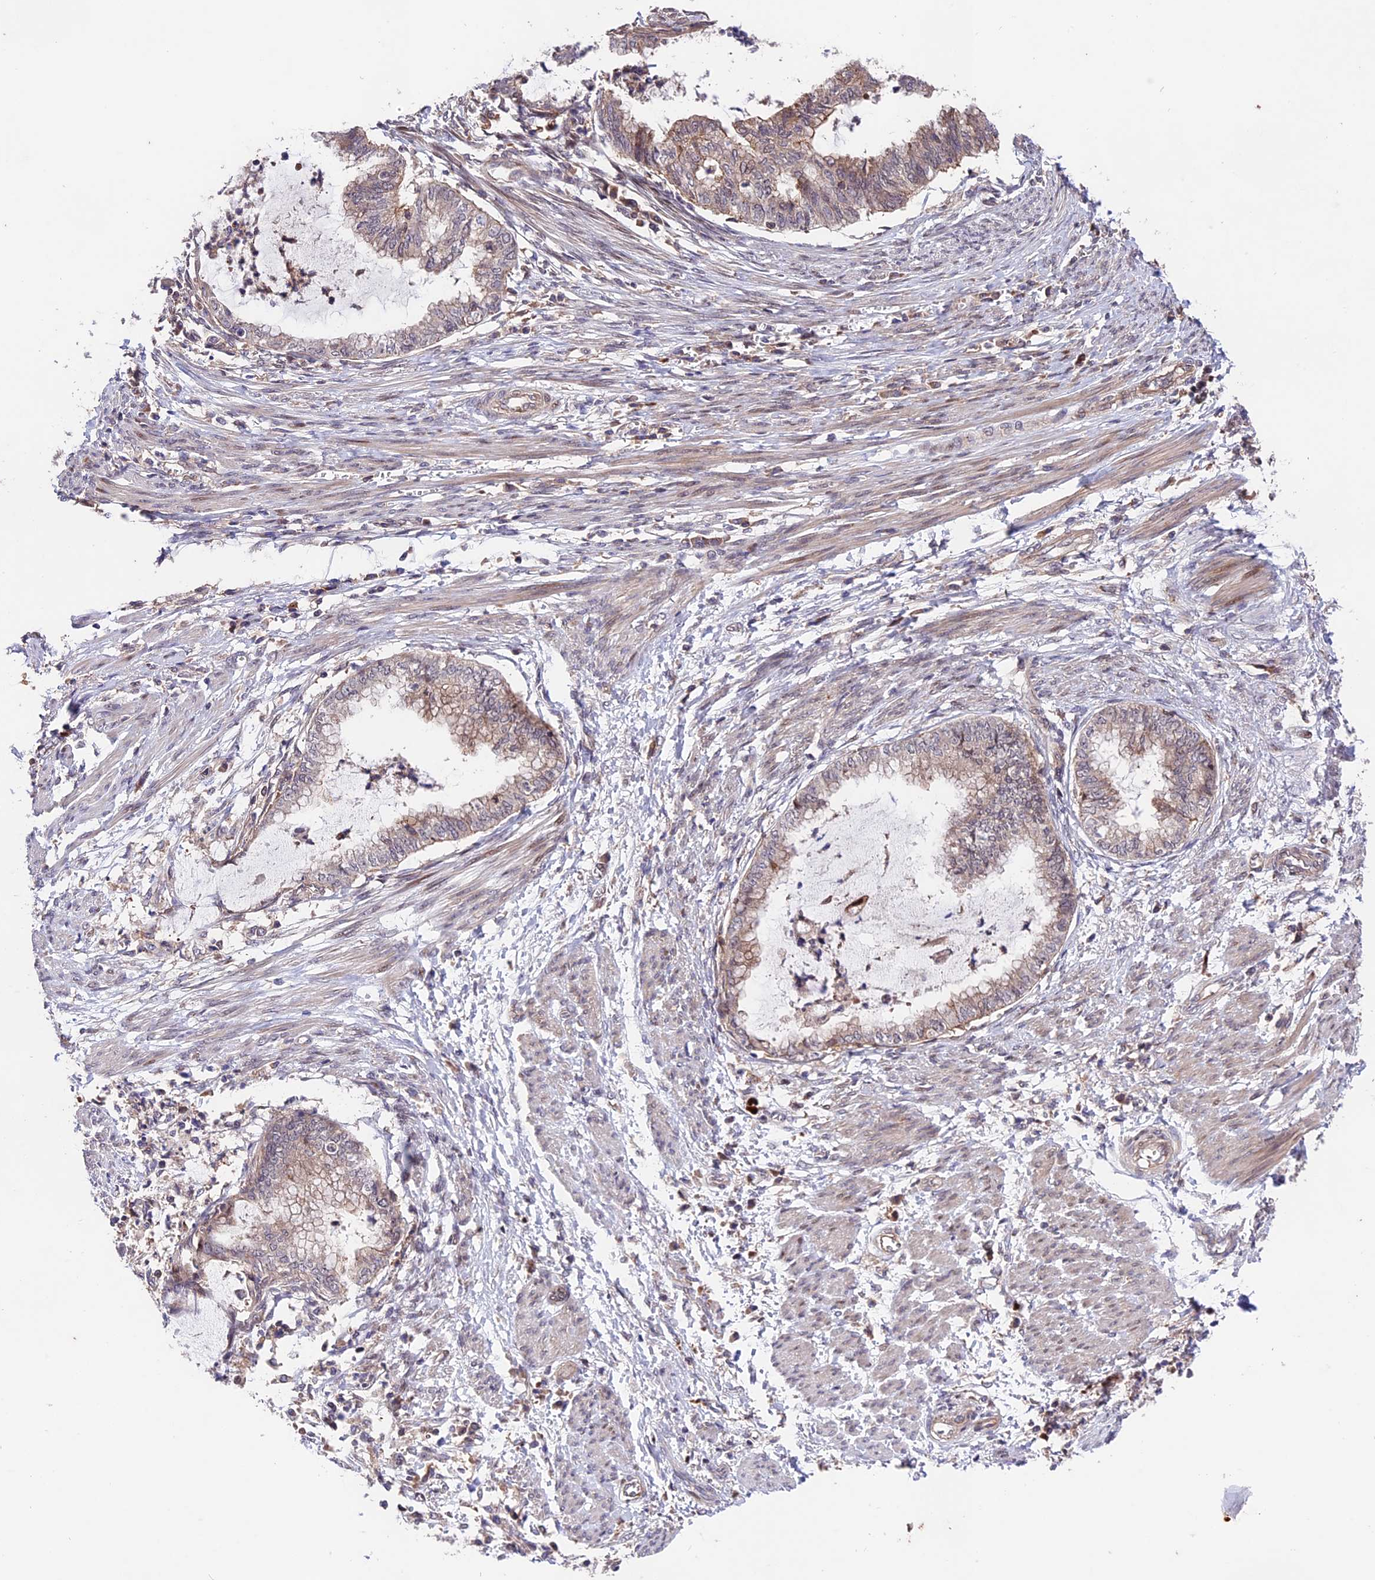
{"staining": {"intensity": "weak", "quantity": "<25%", "location": "cytoplasmic/membranous"}, "tissue": "endometrial cancer", "cell_type": "Tumor cells", "image_type": "cancer", "snomed": [{"axis": "morphology", "description": "Necrosis, NOS"}, {"axis": "morphology", "description": "Adenocarcinoma, NOS"}, {"axis": "topography", "description": "Endometrium"}], "caption": "There is no significant staining in tumor cells of endometrial cancer. Nuclei are stained in blue.", "gene": "CACNA1H", "patient": {"sex": "female", "age": 79}}